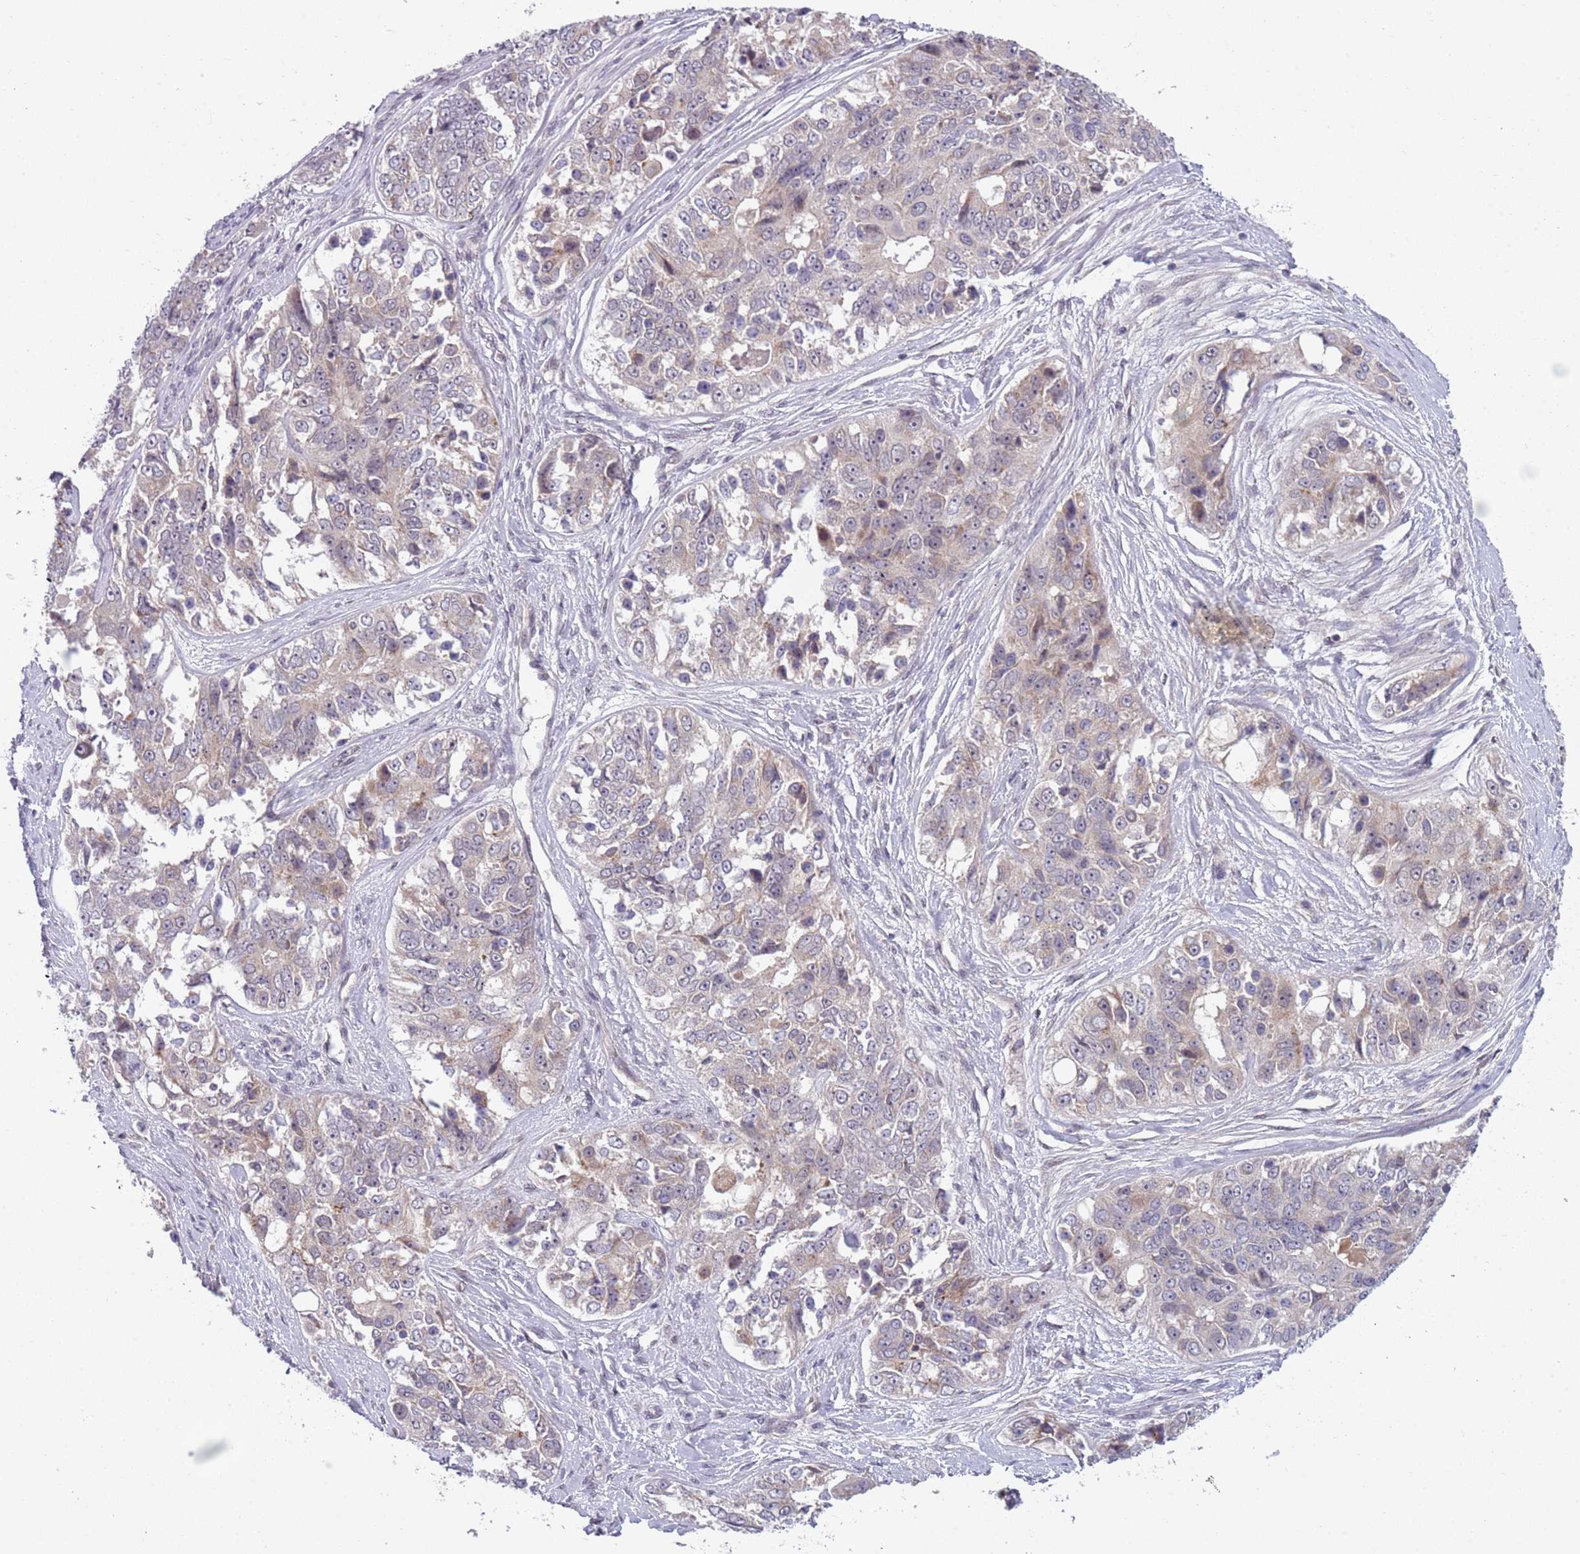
{"staining": {"intensity": "weak", "quantity": "<25%", "location": "cytoplasmic/membranous"}, "tissue": "ovarian cancer", "cell_type": "Tumor cells", "image_type": "cancer", "snomed": [{"axis": "morphology", "description": "Carcinoma, endometroid"}, {"axis": "topography", "description": "Ovary"}], "caption": "This image is of ovarian endometroid carcinoma stained with immunohistochemistry to label a protein in brown with the nuclei are counter-stained blue. There is no staining in tumor cells.", "gene": "TM2D1", "patient": {"sex": "female", "age": 51}}